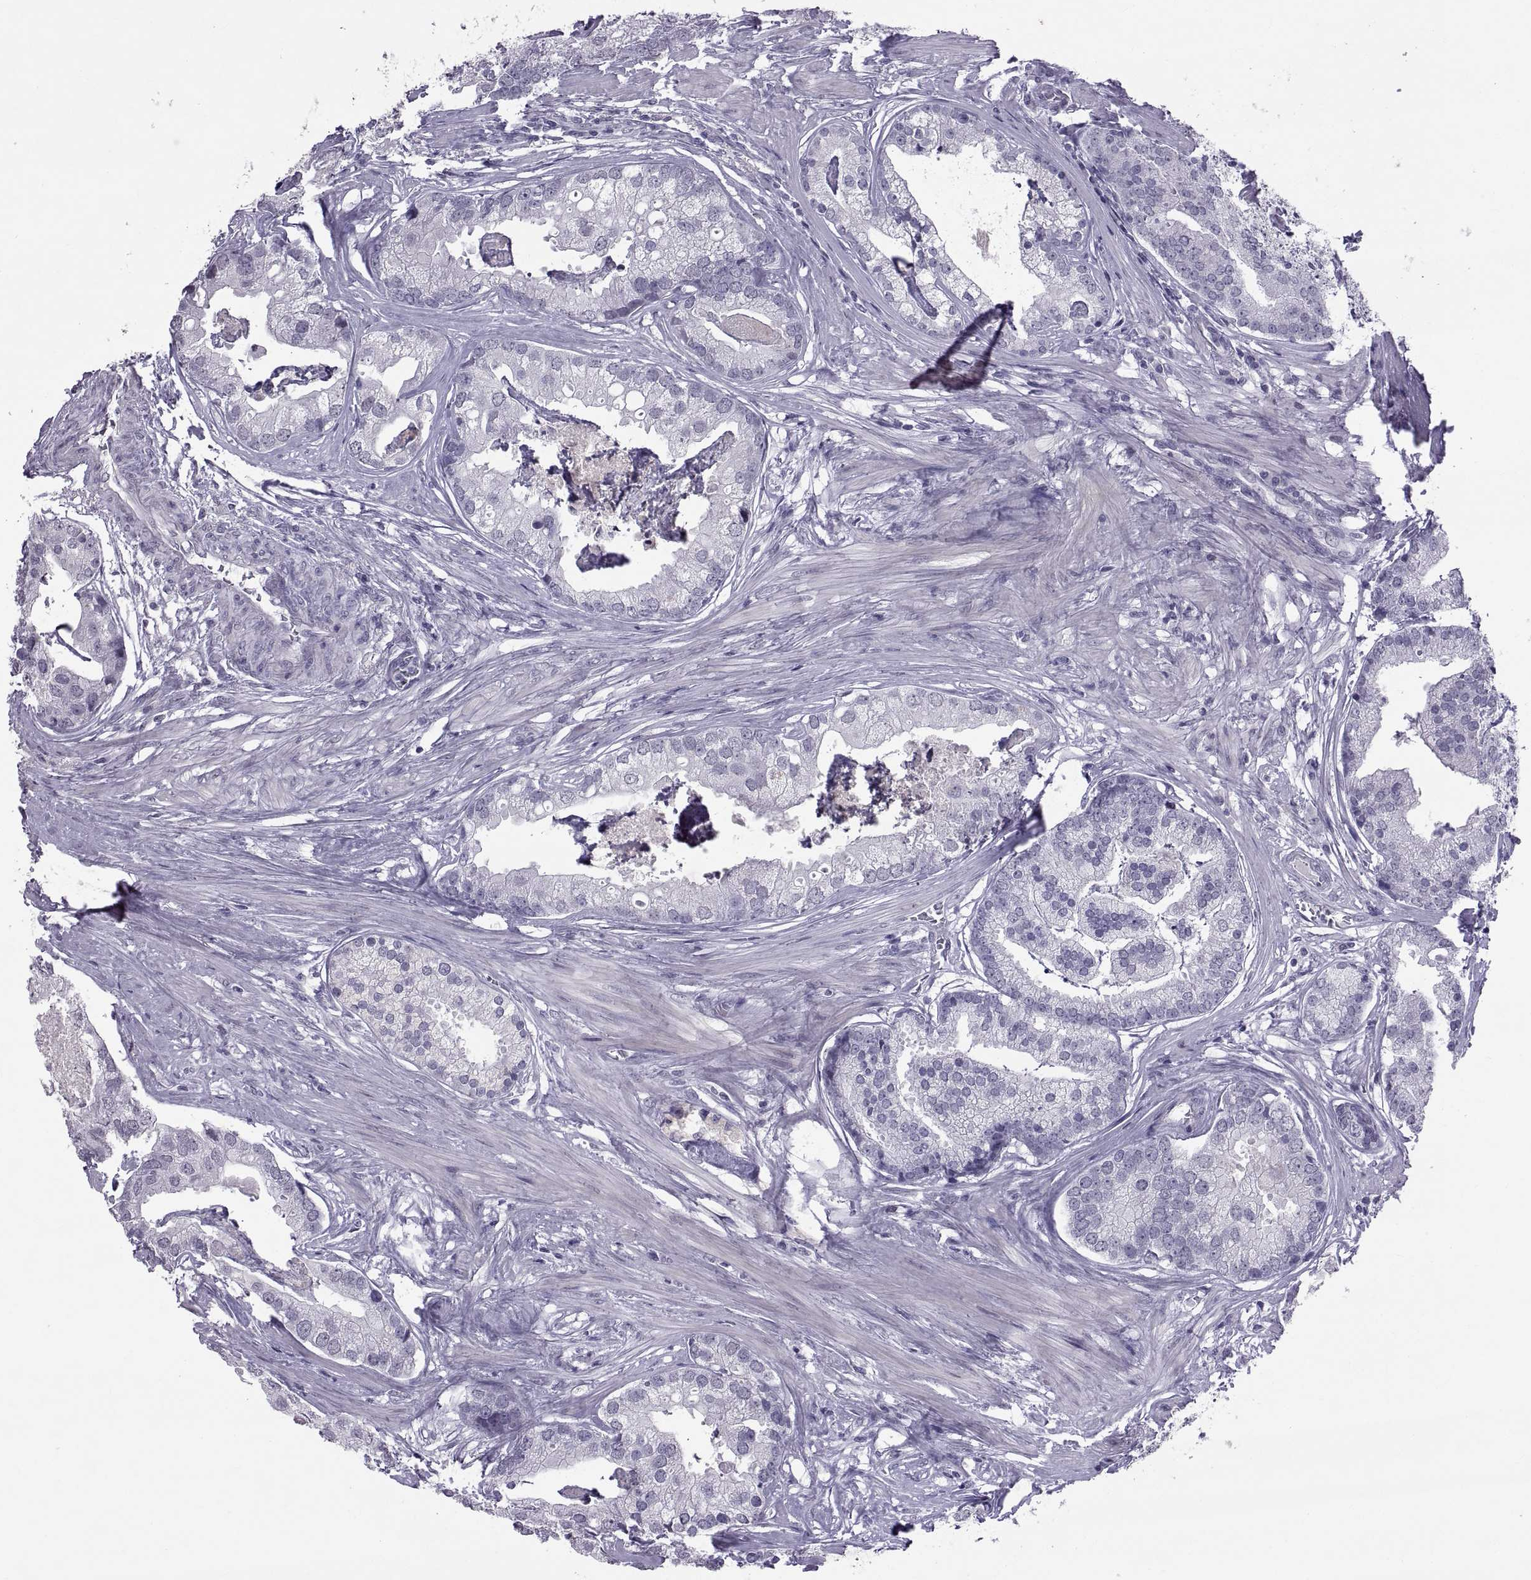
{"staining": {"intensity": "negative", "quantity": "none", "location": "none"}, "tissue": "prostate cancer", "cell_type": "Tumor cells", "image_type": "cancer", "snomed": [{"axis": "morphology", "description": "Adenocarcinoma, NOS"}, {"axis": "topography", "description": "Prostate and seminal vesicle, NOS"}, {"axis": "topography", "description": "Prostate"}], "caption": "A high-resolution histopathology image shows immunohistochemistry staining of prostate cancer, which displays no significant staining in tumor cells.", "gene": "KRT77", "patient": {"sex": "male", "age": 44}}